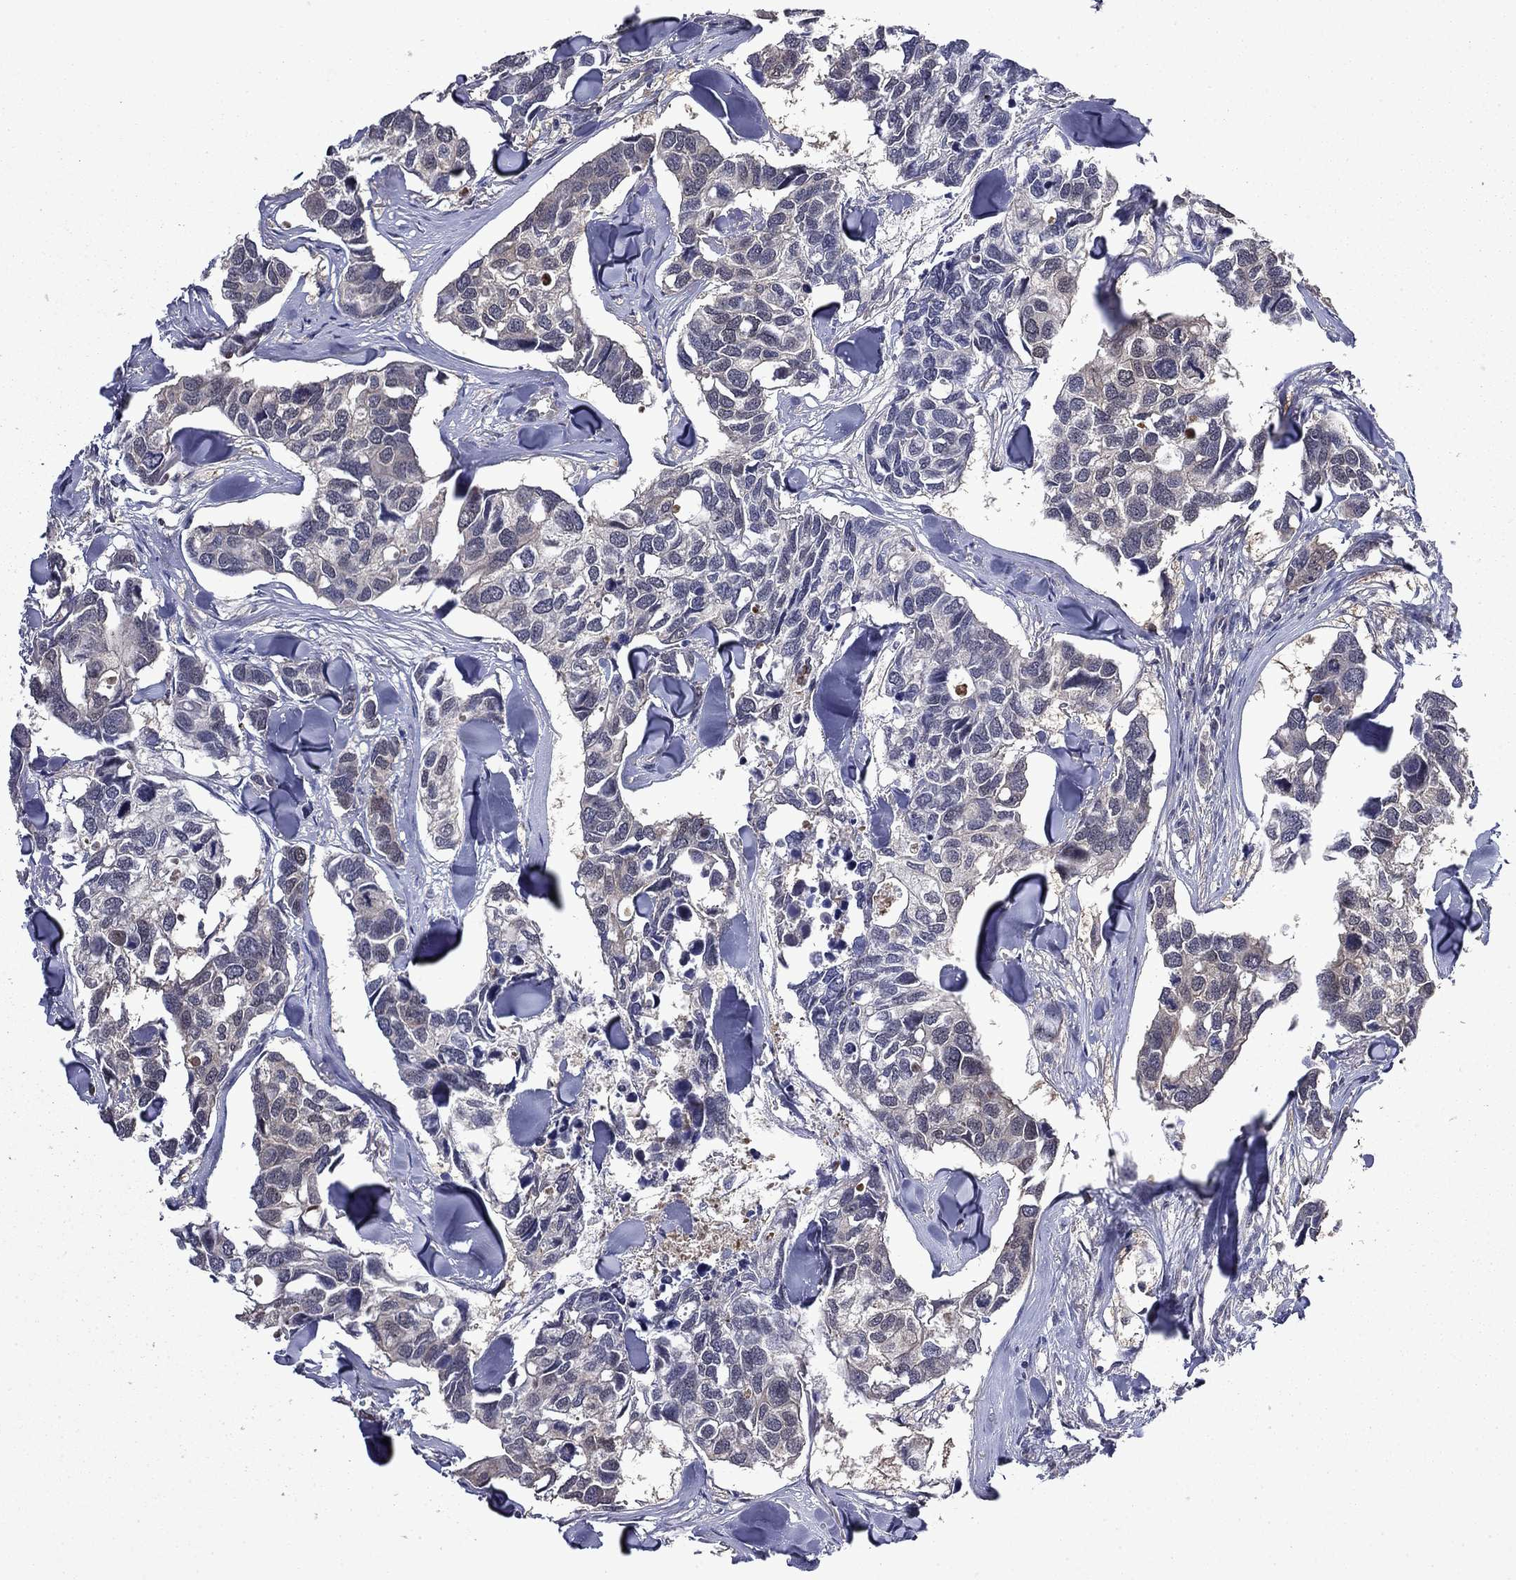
{"staining": {"intensity": "negative", "quantity": "none", "location": "none"}, "tissue": "breast cancer", "cell_type": "Tumor cells", "image_type": "cancer", "snomed": [{"axis": "morphology", "description": "Duct carcinoma"}, {"axis": "topography", "description": "Breast"}], "caption": "Image shows no significant protein staining in tumor cells of breast cancer.", "gene": "TPMT", "patient": {"sex": "female", "age": 83}}